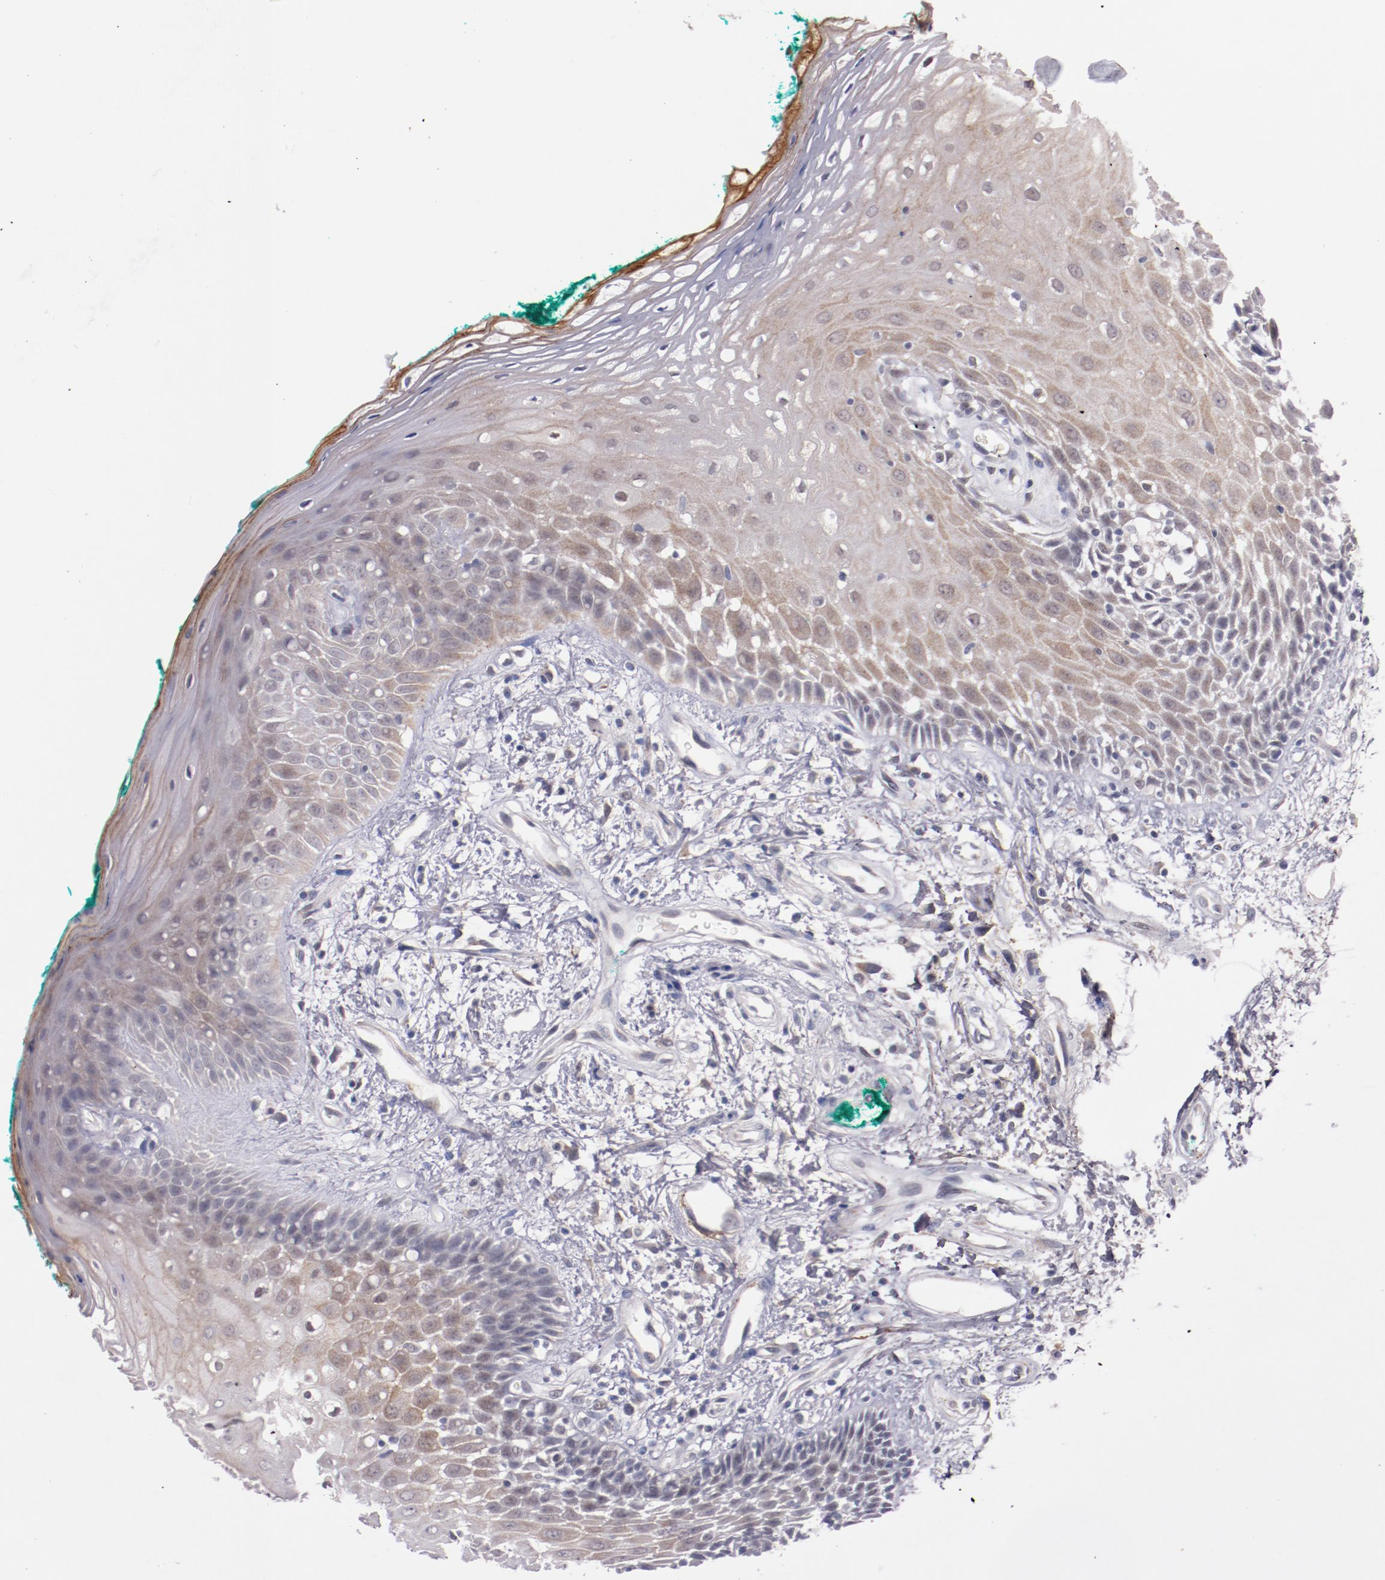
{"staining": {"intensity": "weak", "quantity": "25%-75%", "location": "cytoplasmic/membranous"}, "tissue": "oral mucosa", "cell_type": "Squamous epithelial cells", "image_type": "normal", "snomed": [{"axis": "morphology", "description": "Normal tissue, NOS"}, {"axis": "morphology", "description": "Squamous cell carcinoma, NOS"}, {"axis": "topography", "description": "Skeletal muscle"}, {"axis": "topography", "description": "Oral tissue"}, {"axis": "topography", "description": "Head-Neck"}], "caption": "This histopathology image demonstrates unremarkable oral mucosa stained with immunohistochemistry to label a protein in brown. The cytoplasmic/membranous of squamous epithelial cells show weak positivity for the protein. Nuclei are counter-stained blue.", "gene": "SYP", "patient": {"sex": "female", "age": 84}}